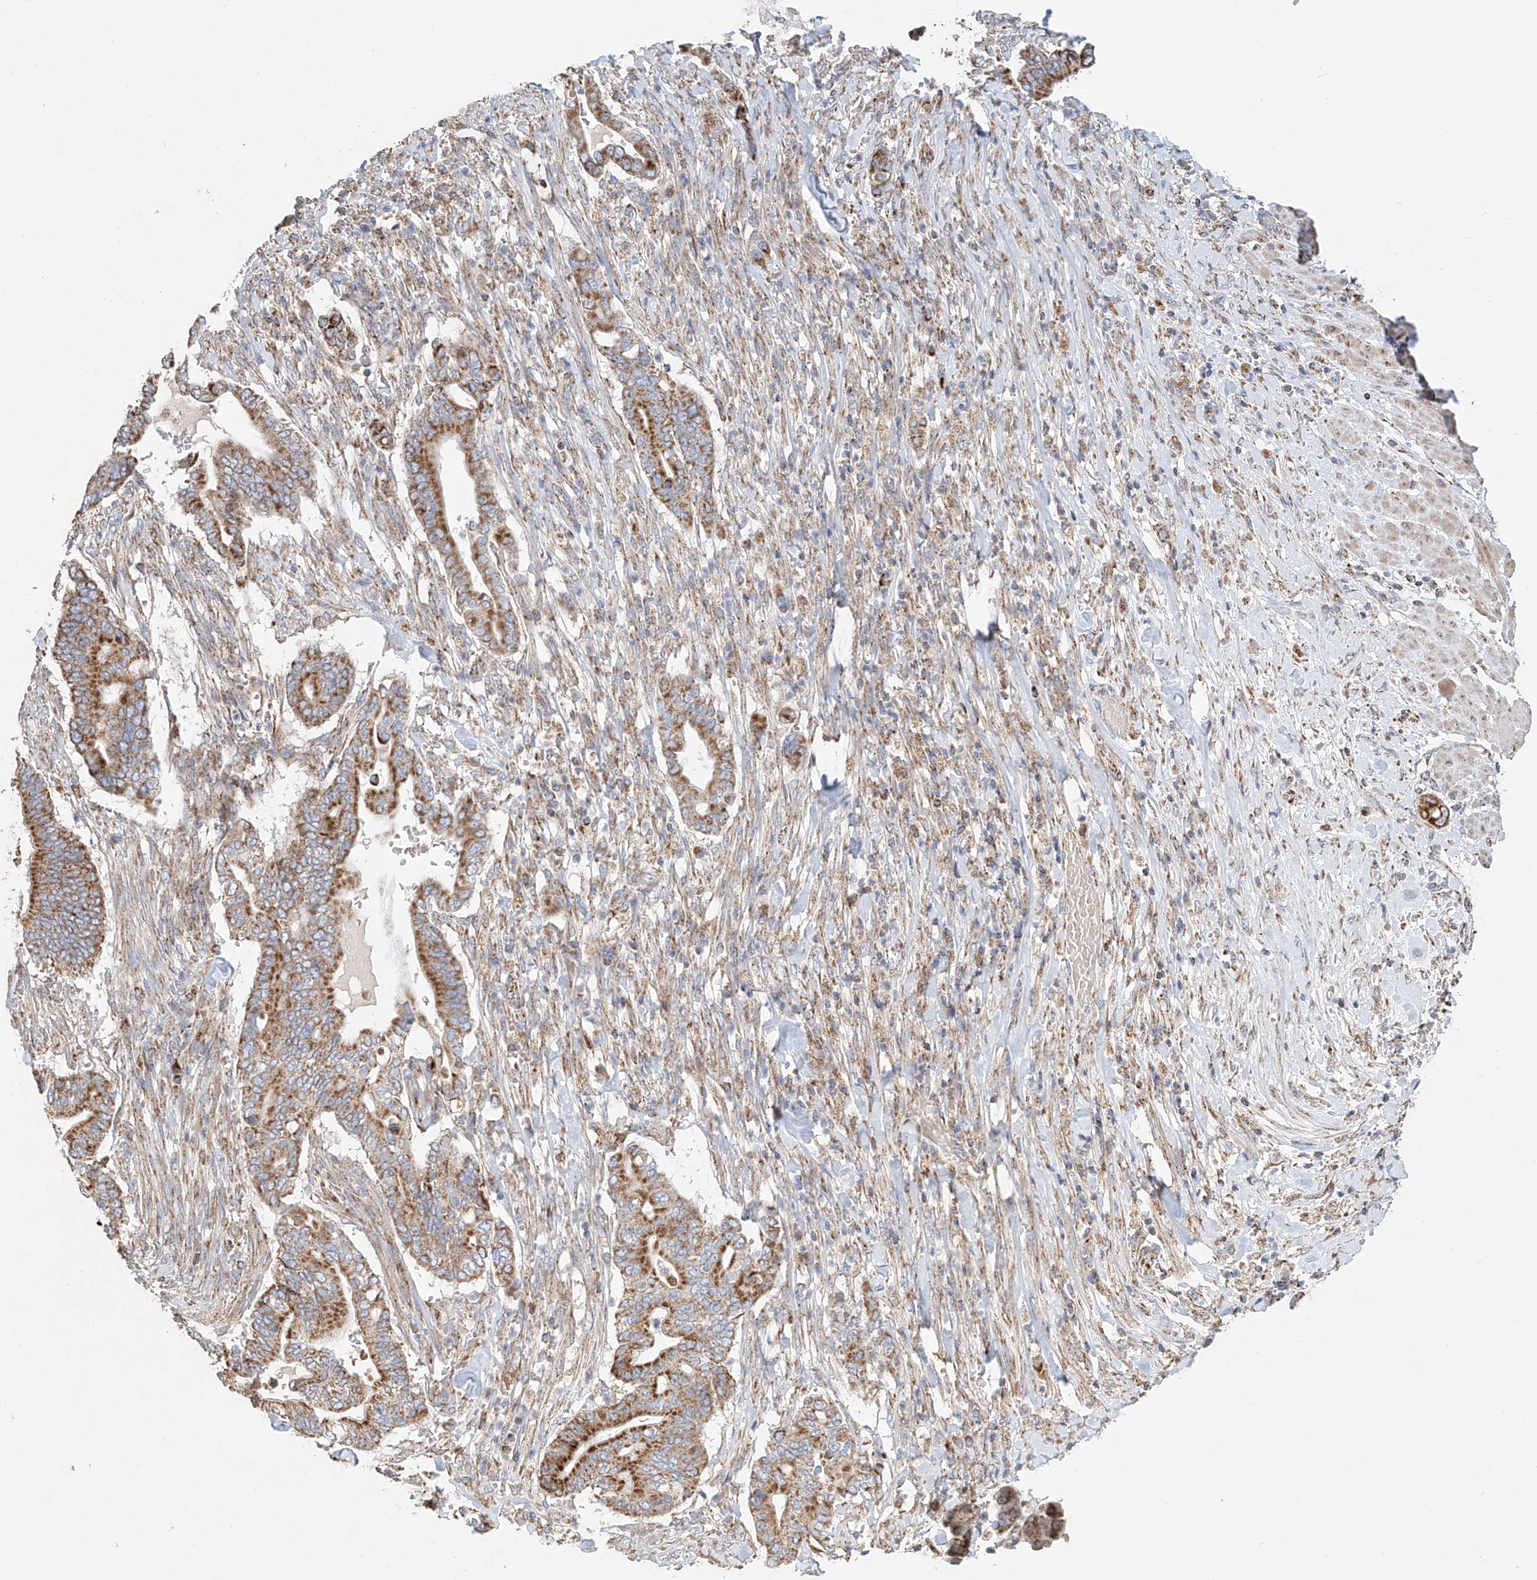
{"staining": {"intensity": "moderate", "quantity": ">75%", "location": "cytoplasmic/membranous"}, "tissue": "pancreatic cancer", "cell_type": "Tumor cells", "image_type": "cancer", "snomed": [{"axis": "morphology", "description": "Adenocarcinoma, NOS"}, {"axis": "topography", "description": "Pancreas"}], "caption": "Adenocarcinoma (pancreatic) stained with DAB (3,3'-diaminobenzidine) immunohistochemistry (IHC) exhibits medium levels of moderate cytoplasmic/membranous expression in approximately >75% of tumor cells.", "gene": "MCL1", "patient": {"sex": "male", "age": 68}}